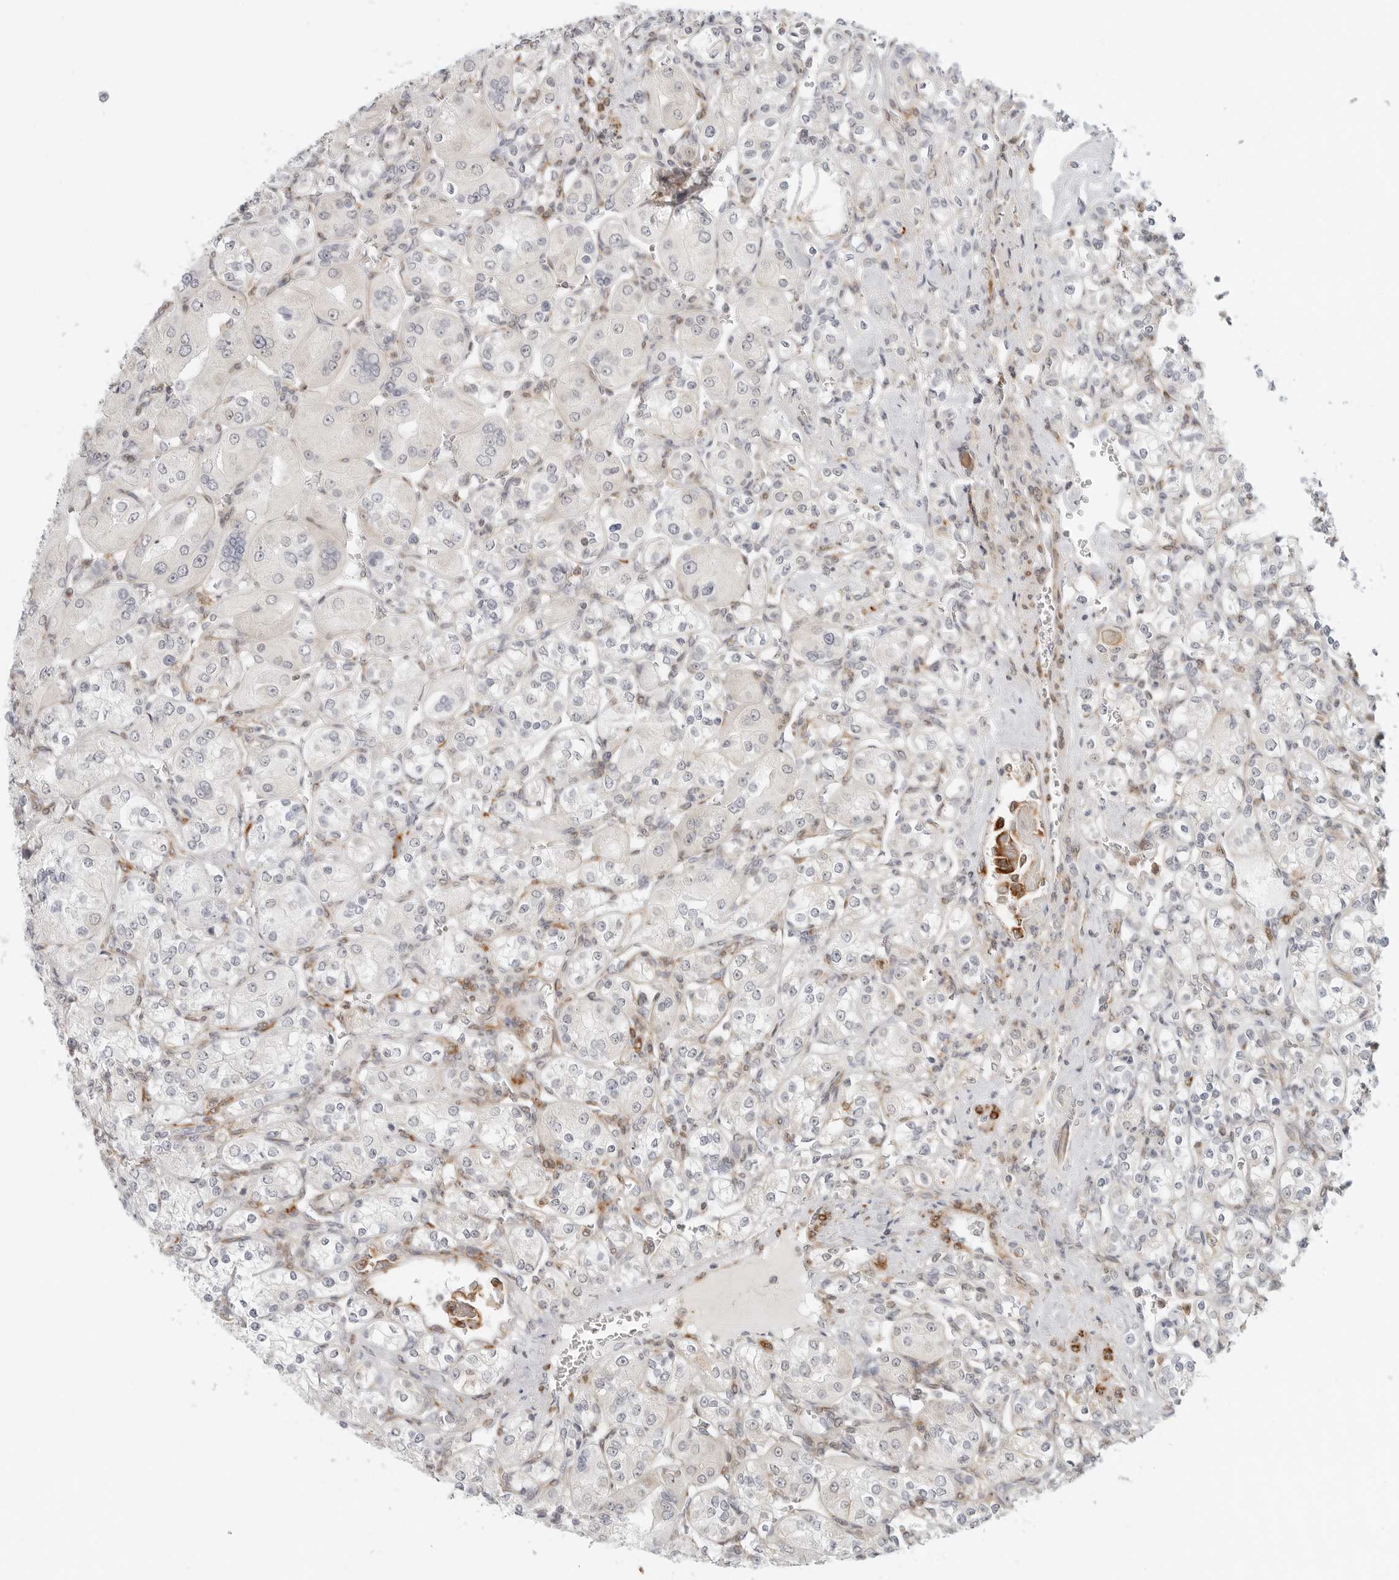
{"staining": {"intensity": "negative", "quantity": "none", "location": "none"}, "tissue": "renal cancer", "cell_type": "Tumor cells", "image_type": "cancer", "snomed": [{"axis": "morphology", "description": "Adenocarcinoma, NOS"}, {"axis": "topography", "description": "Kidney"}], "caption": "Immunohistochemical staining of human renal adenocarcinoma reveals no significant staining in tumor cells. (Immunohistochemistry, brightfield microscopy, high magnification).", "gene": "C1QTNF1", "patient": {"sex": "male", "age": 77}}